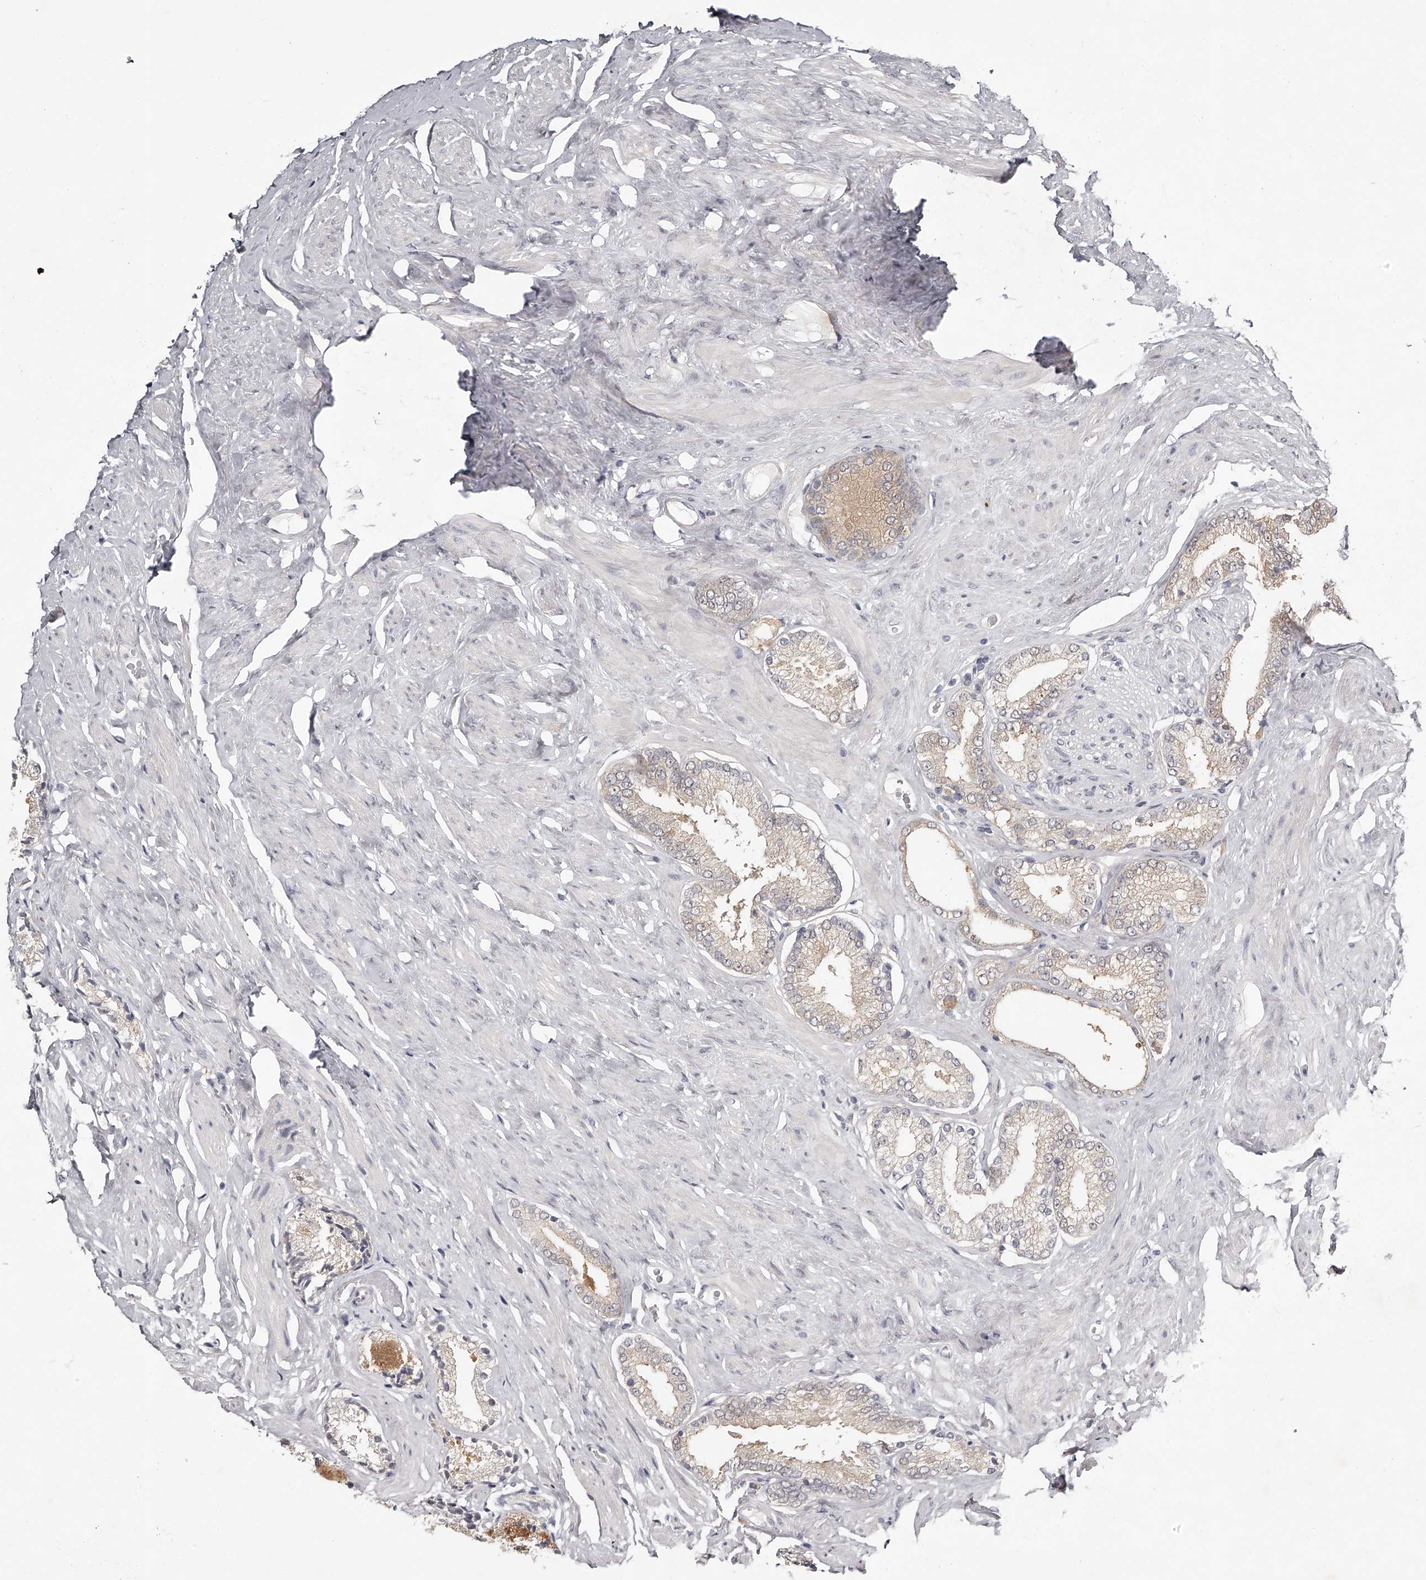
{"staining": {"intensity": "weak", "quantity": "<25%", "location": "cytoplasmic/membranous"}, "tissue": "prostate cancer", "cell_type": "Tumor cells", "image_type": "cancer", "snomed": [{"axis": "morphology", "description": "Adenocarcinoma, Low grade"}, {"axis": "topography", "description": "Prostate"}], "caption": "DAB (3,3'-diaminobenzidine) immunohistochemical staining of prostate cancer reveals no significant staining in tumor cells.", "gene": "GGCT", "patient": {"sex": "male", "age": 71}}